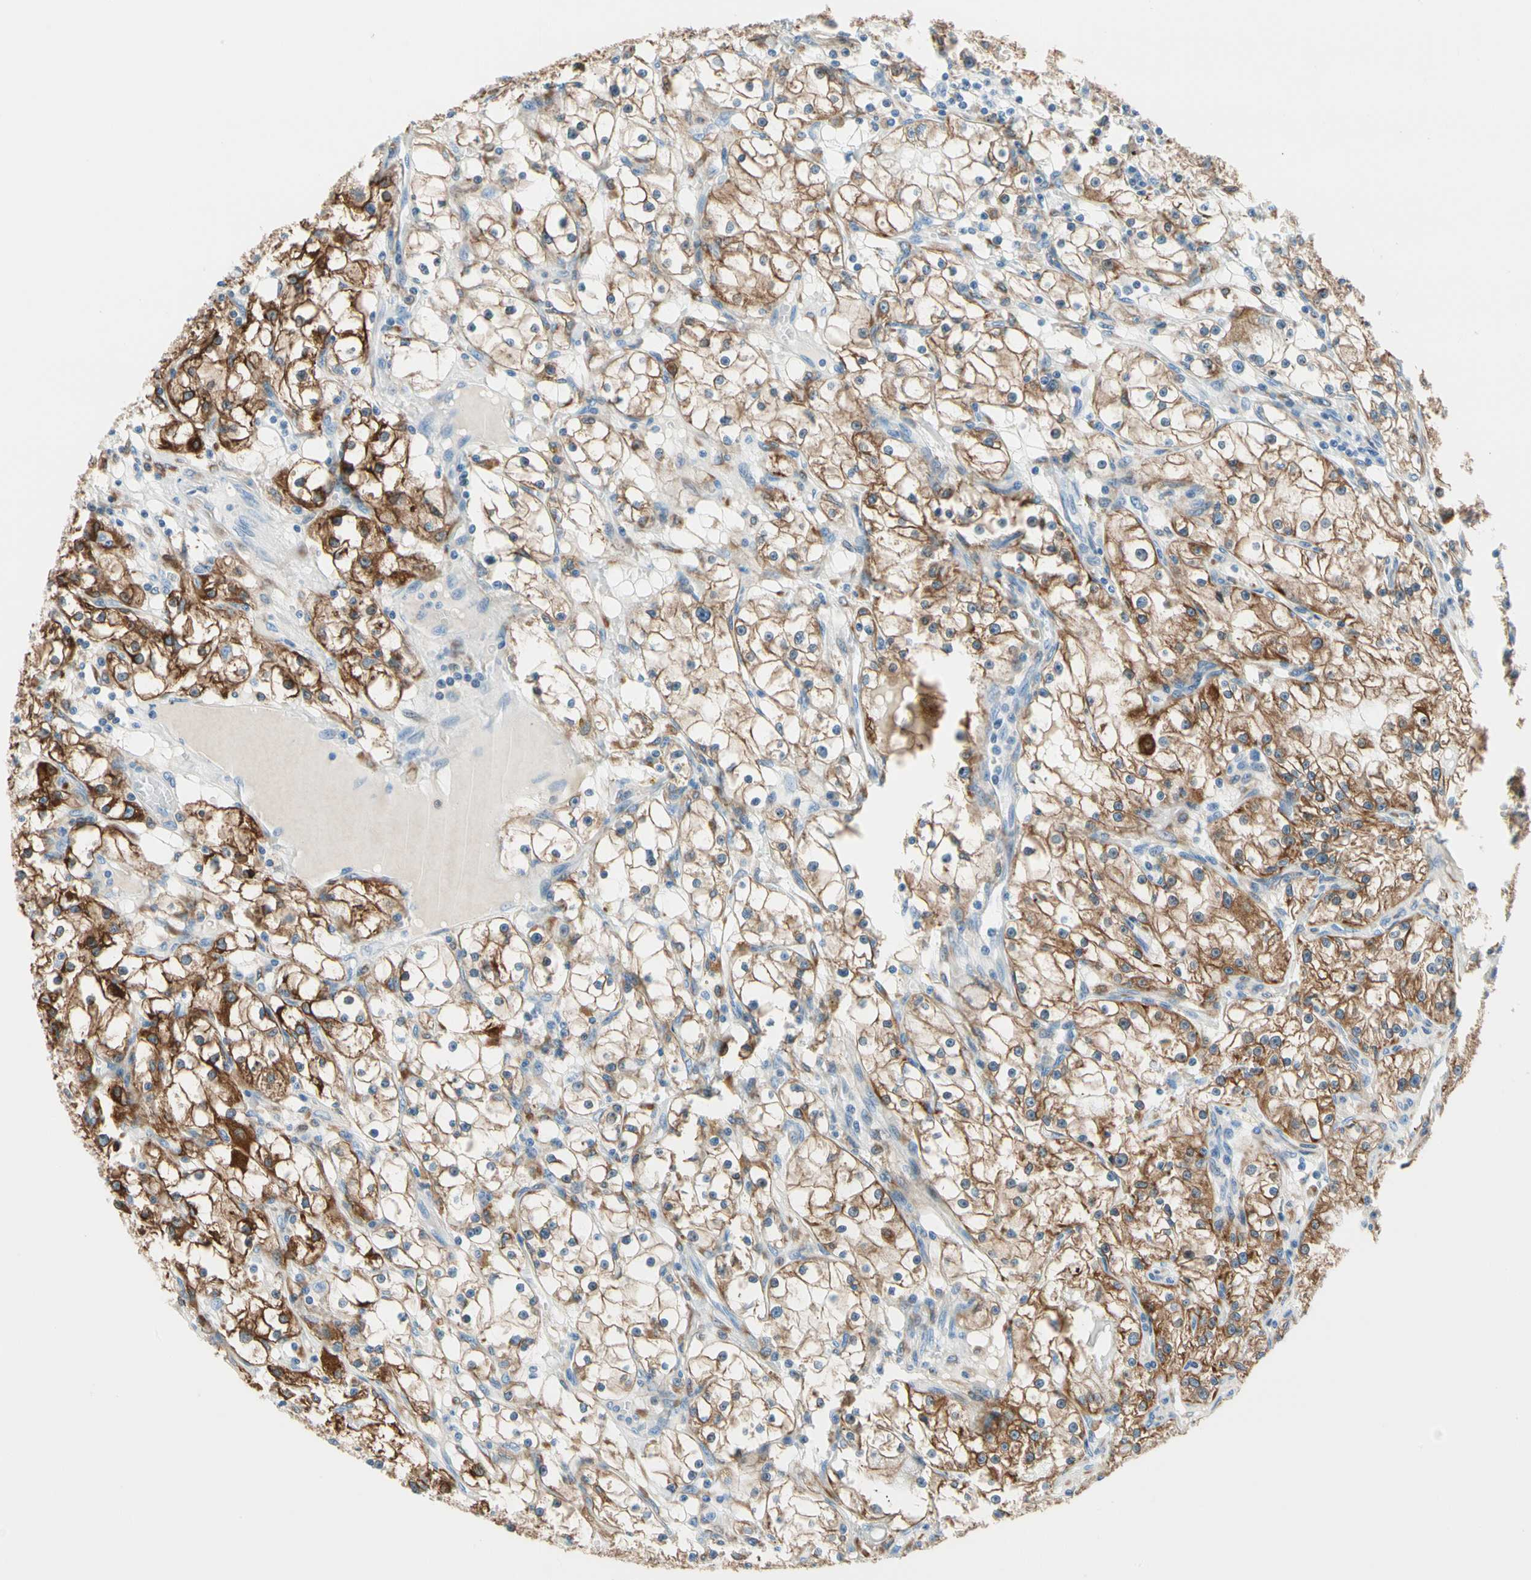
{"staining": {"intensity": "strong", "quantity": ">75%", "location": "cytoplasmic/membranous"}, "tissue": "renal cancer", "cell_type": "Tumor cells", "image_type": "cancer", "snomed": [{"axis": "morphology", "description": "Adenocarcinoma, NOS"}, {"axis": "topography", "description": "Kidney"}], "caption": "Immunohistochemical staining of renal adenocarcinoma displays high levels of strong cytoplasmic/membranous staining in about >75% of tumor cells.", "gene": "LRPAP1", "patient": {"sex": "male", "age": 56}}